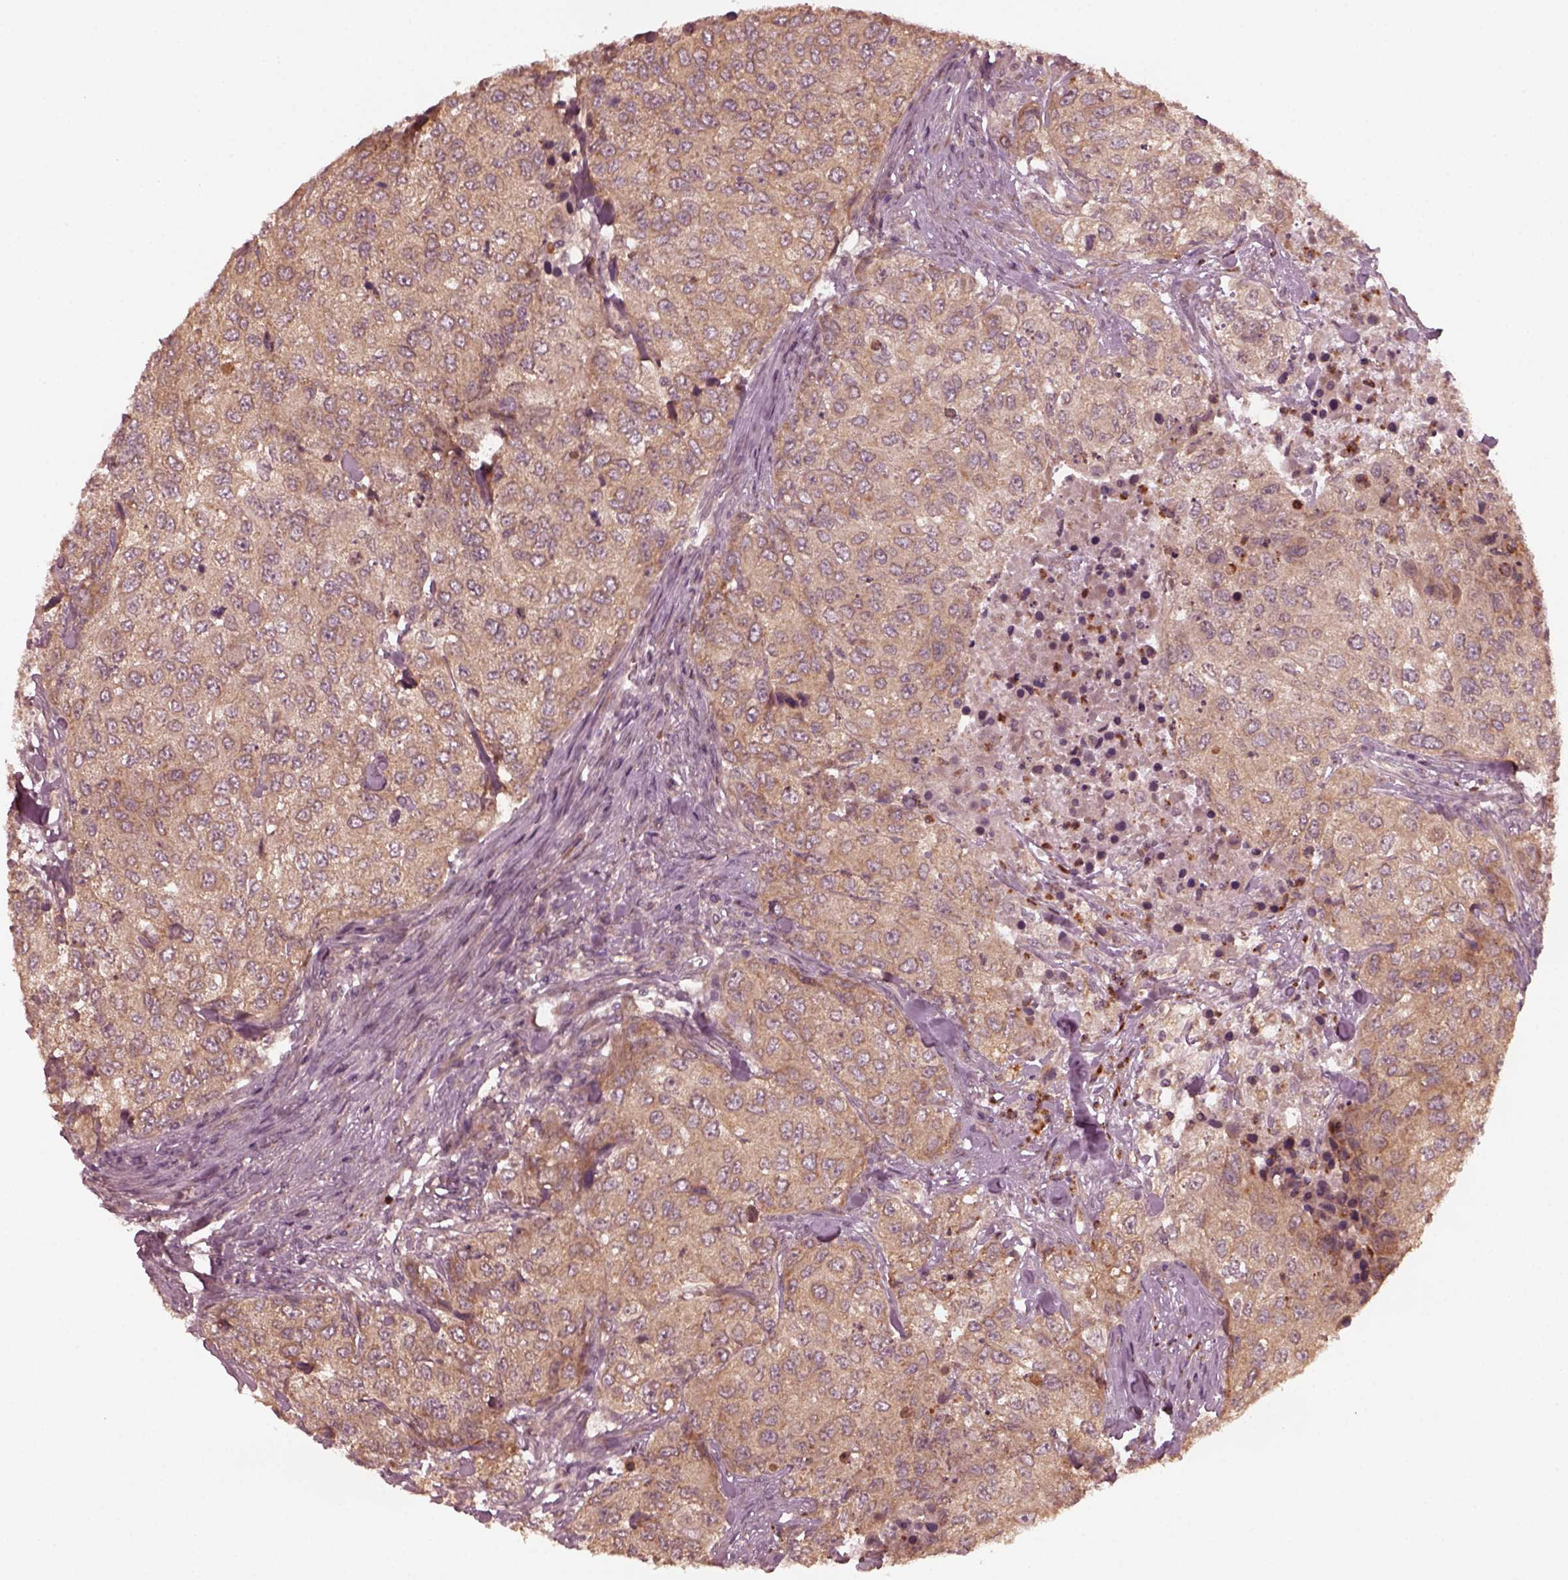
{"staining": {"intensity": "weak", "quantity": ">75%", "location": "cytoplasmic/membranous"}, "tissue": "urothelial cancer", "cell_type": "Tumor cells", "image_type": "cancer", "snomed": [{"axis": "morphology", "description": "Urothelial carcinoma, High grade"}, {"axis": "topography", "description": "Urinary bladder"}], "caption": "High-magnification brightfield microscopy of urothelial carcinoma (high-grade) stained with DAB (brown) and counterstained with hematoxylin (blue). tumor cells exhibit weak cytoplasmic/membranous positivity is appreciated in approximately>75% of cells. Nuclei are stained in blue.", "gene": "FAF2", "patient": {"sex": "female", "age": 78}}